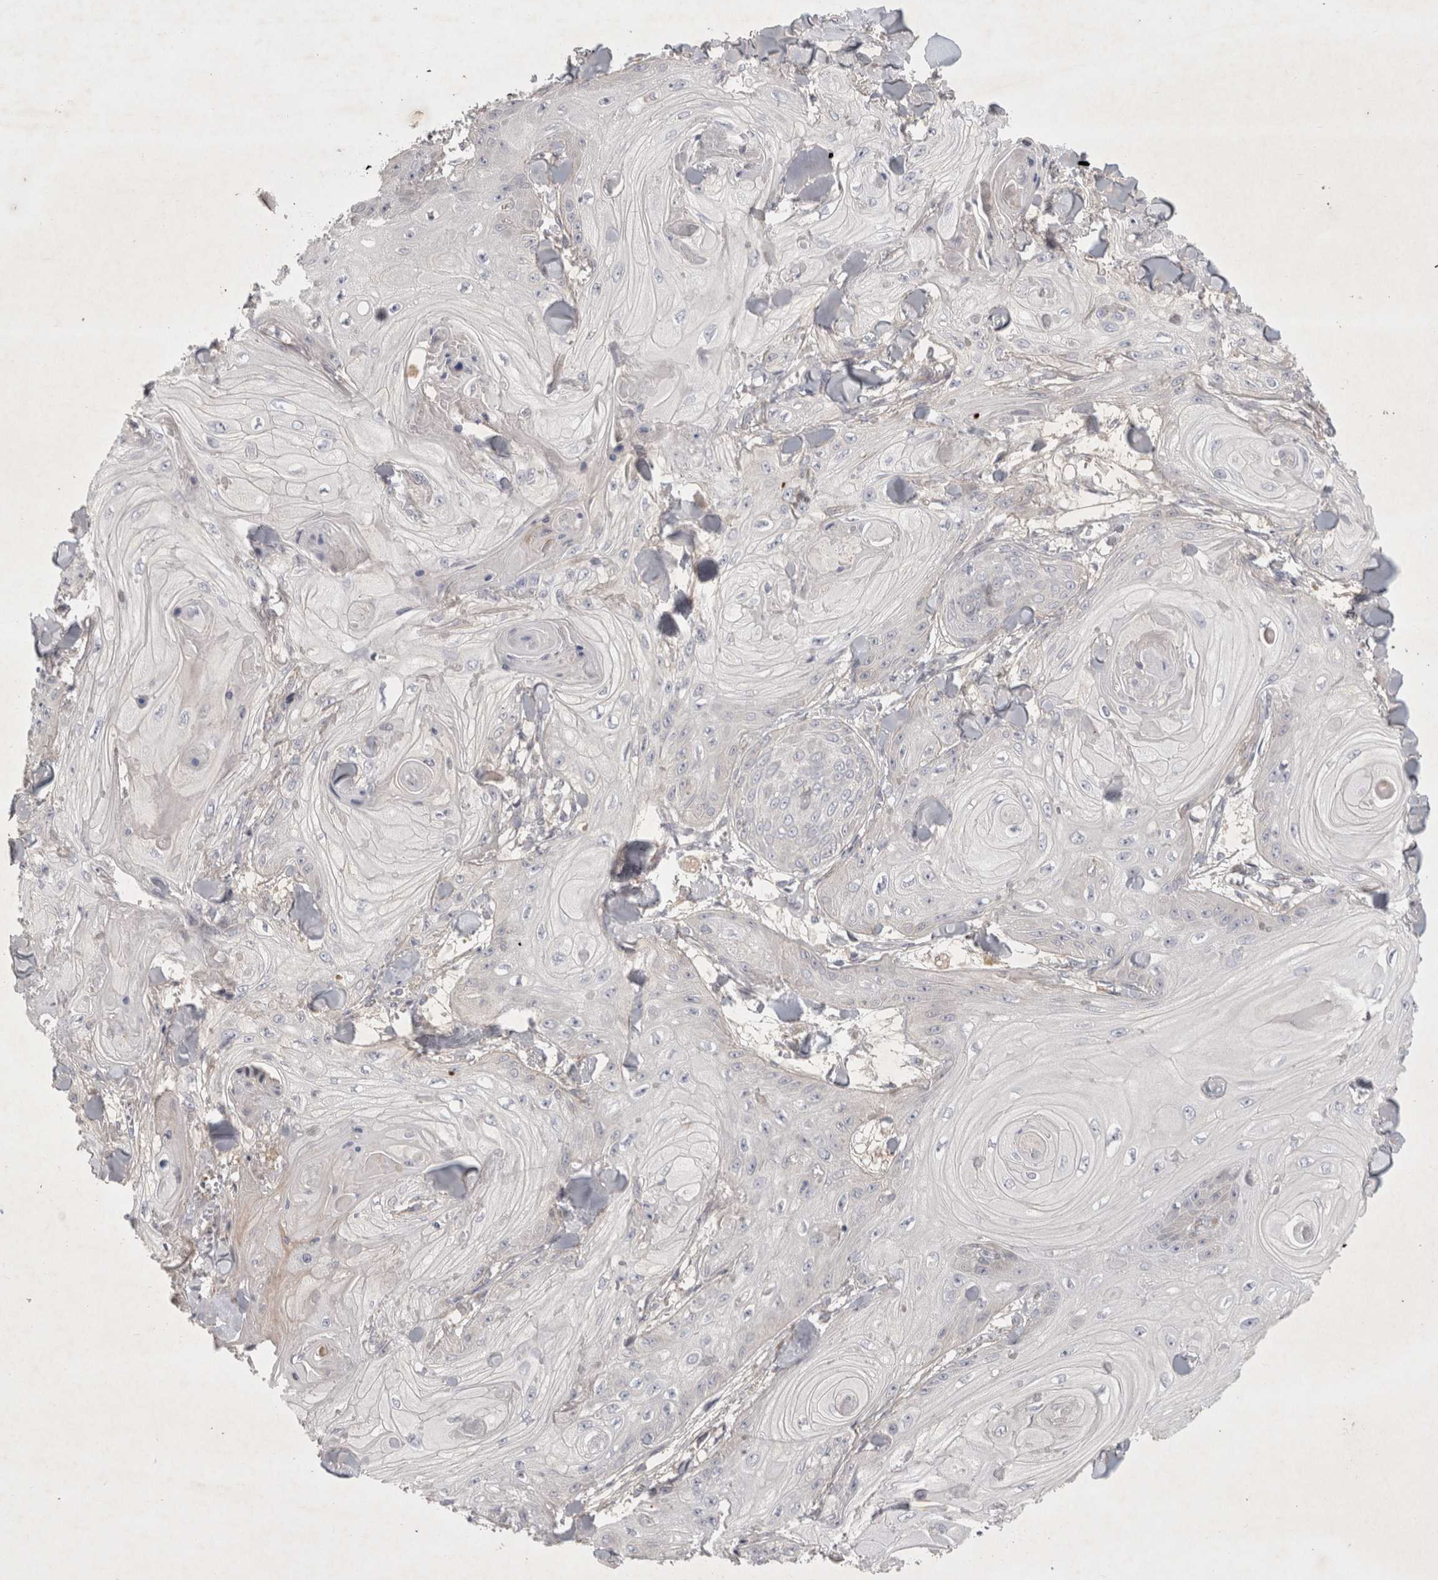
{"staining": {"intensity": "negative", "quantity": "none", "location": "none"}, "tissue": "skin cancer", "cell_type": "Tumor cells", "image_type": "cancer", "snomed": [{"axis": "morphology", "description": "Squamous cell carcinoma, NOS"}, {"axis": "topography", "description": "Skin"}], "caption": "This is an IHC image of human skin squamous cell carcinoma. There is no expression in tumor cells.", "gene": "BZW2", "patient": {"sex": "male", "age": 74}}